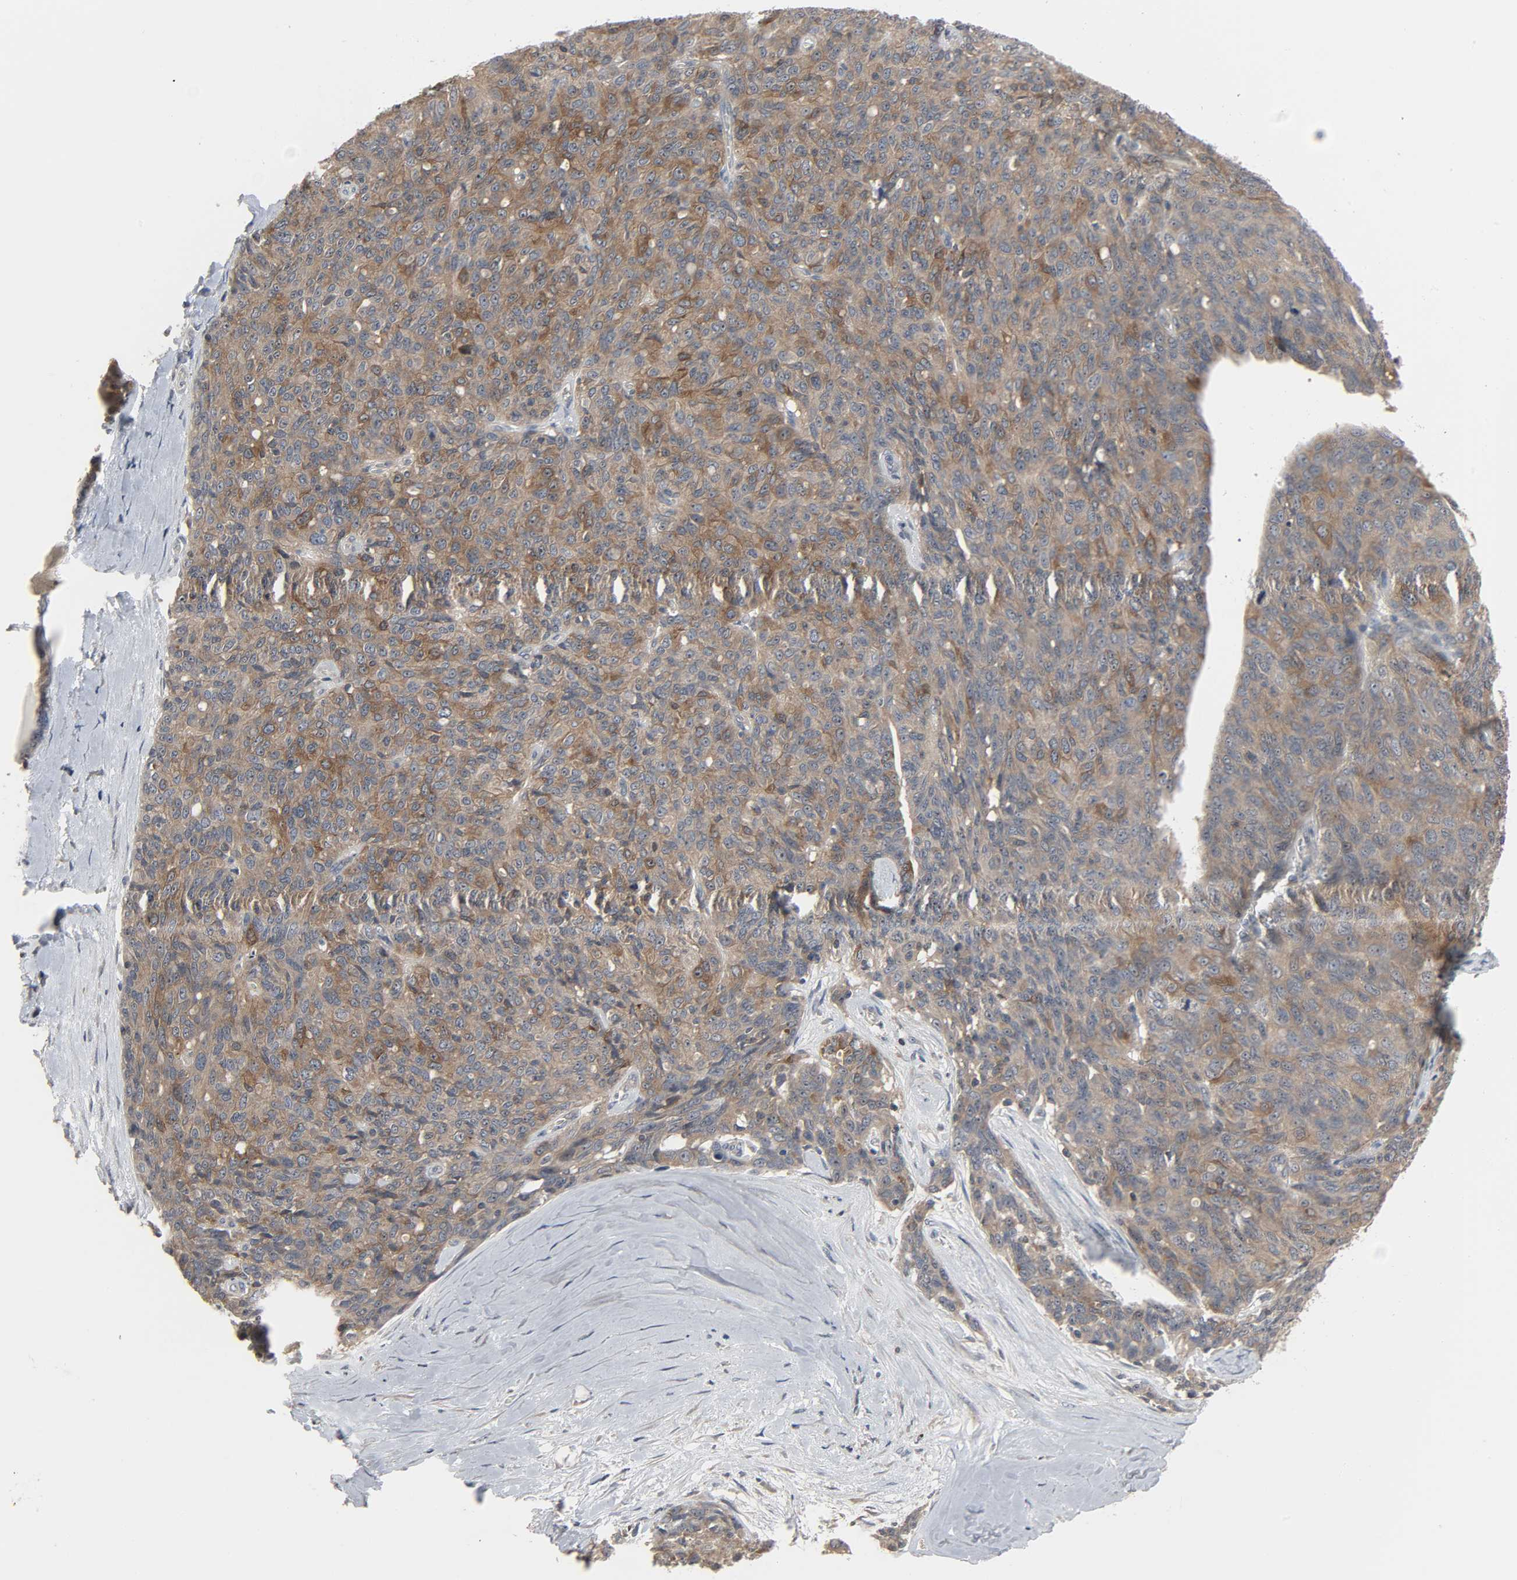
{"staining": {"intensity": "strong", "quantity": ">75%", "location": "cytoplasmic/membranous"}, "tissue": "ovarian cancer", "cell_type": "Tumor cells", "image_type": "cancer", "snomed": [{"axis": "morphology", "description": "Carcinoma, endometroid"}, {"axis": "topography", "description": "Ovary"}], "caption": "Protein expression analysis of ovarian endometroid carcinoma reveals strong cytoplasmic/membranous staining in approximately >75% of tumor cells.", "gene": "PLEKHA2", "patient": {"sex": "female", "age": 60}}